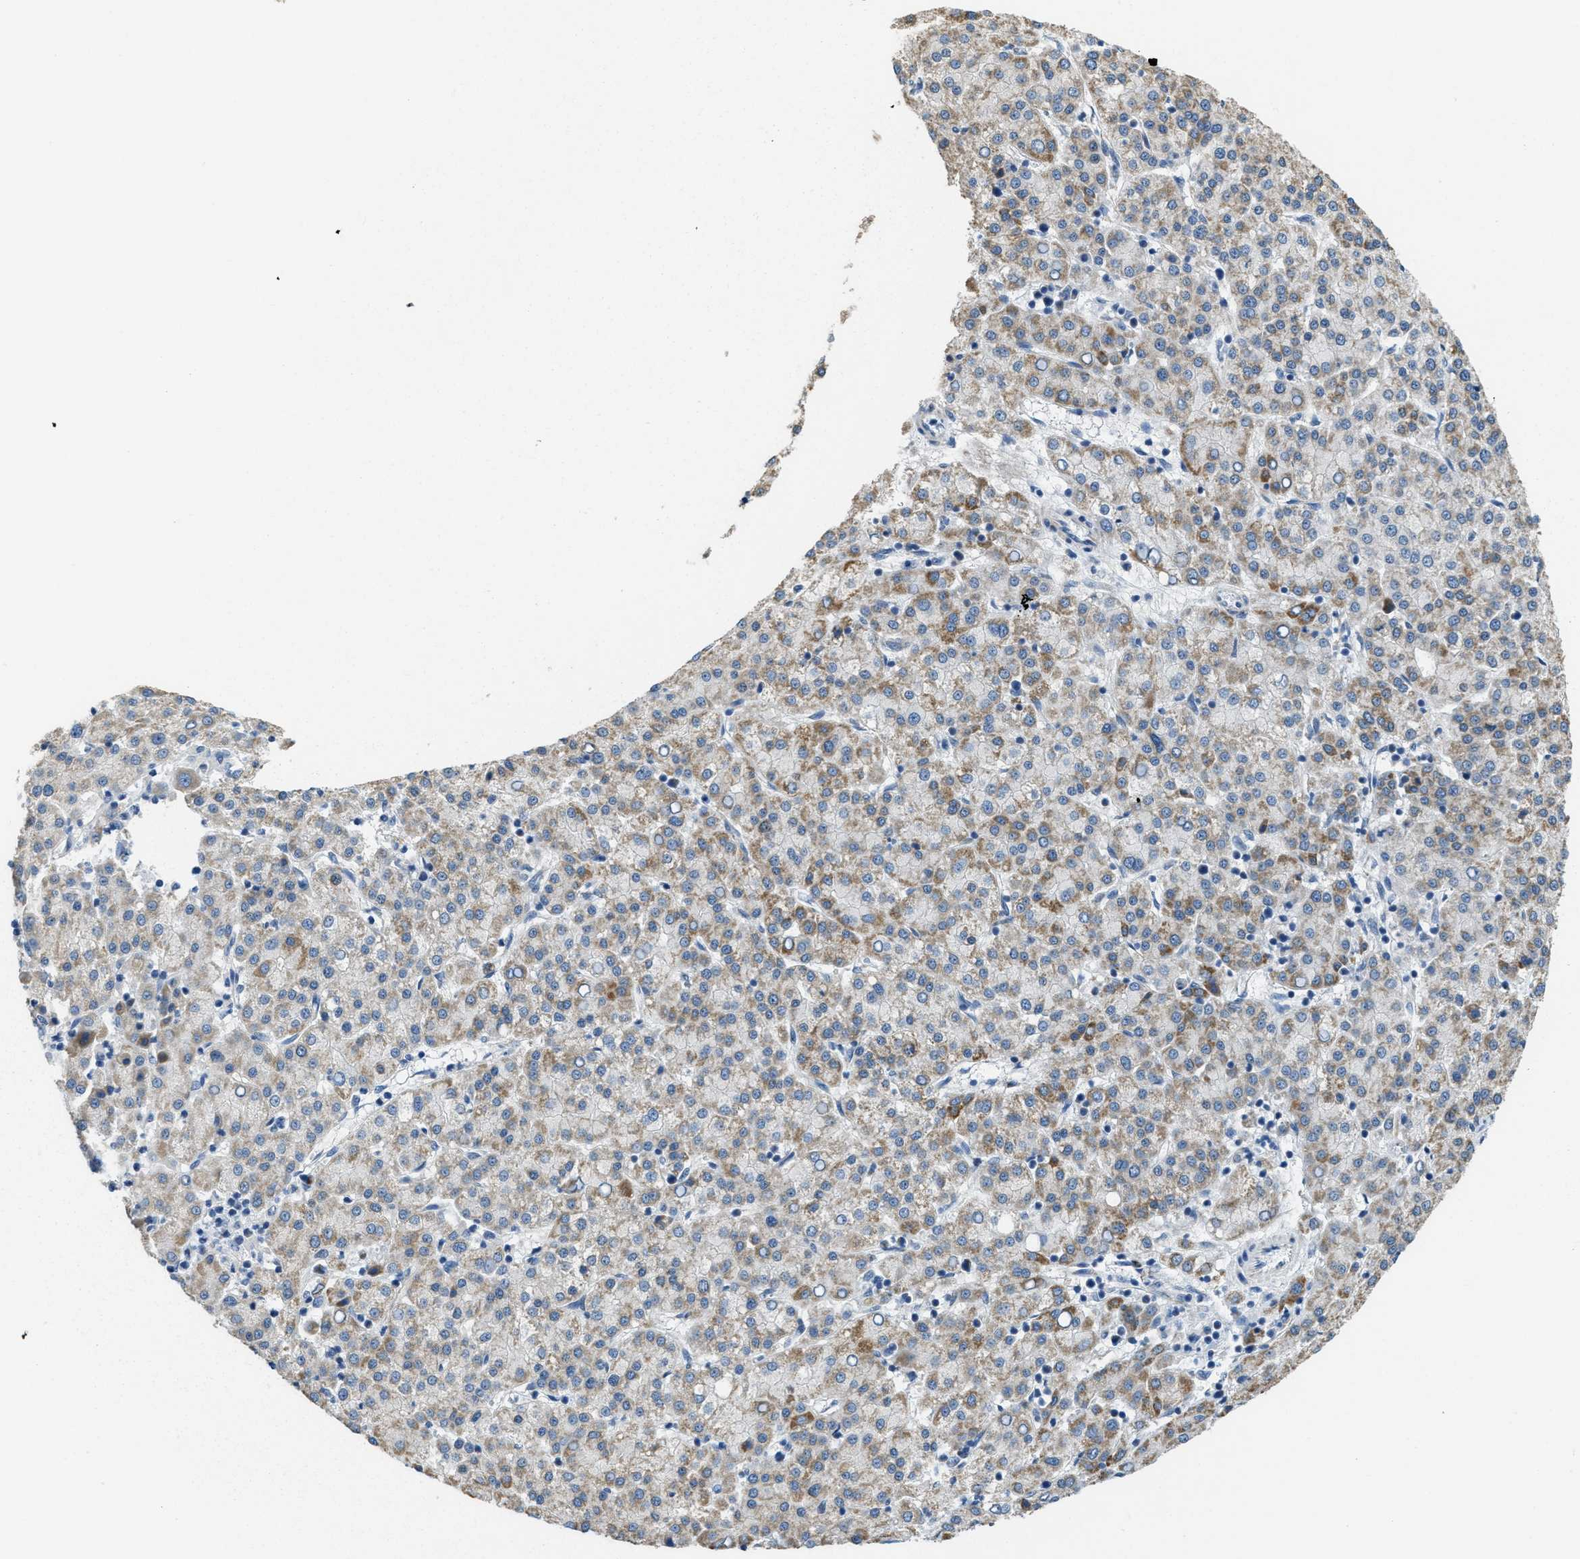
{"staining": {"intensity": "moderate", "quantity": "25%-75%", "location": "cytoplasmic/membranous"}, "tissue": "liver cancer", "cell_type": "Tumor cells", "image_type": "cancer", "snomed": [{"axis": "morphology", "description": "Carcinoma, Hepatocellular, NOS"}, {"axis": "topography", "description": "Liver"}], "caption": "There is medium levels of moderate cytoplasmic/membranous positivity in tumor cells of hepatocellular carcinoma (liver), as demonstrated by immunohistochemical staining (brown color).", "gene": "TOMM70", "patient": {"sex": "female", "age": 58}}